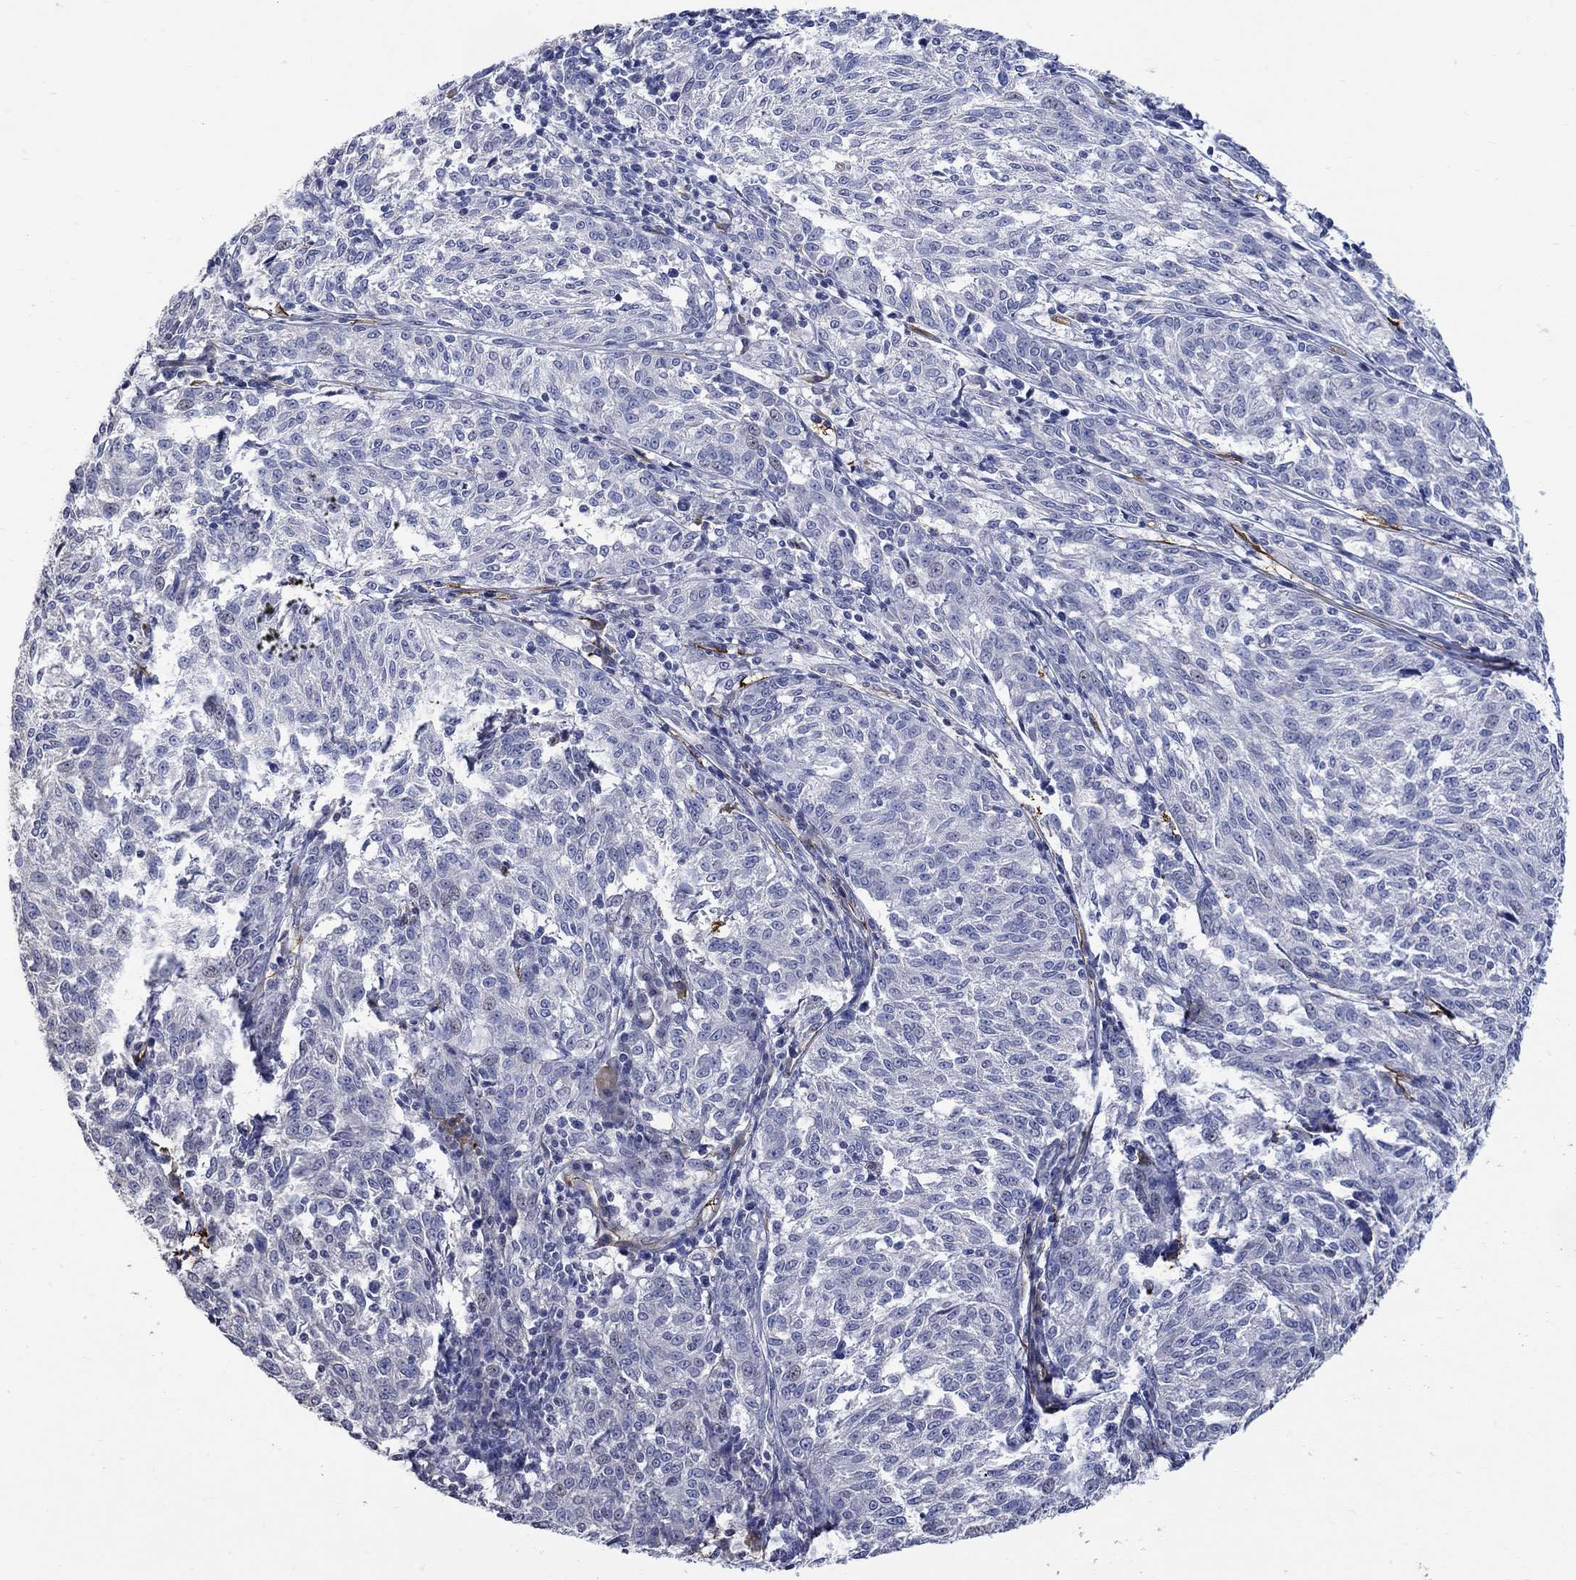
{"staining": {"intensity": "negative", "quantity": "none", "location": "none"}, "tissue": "melanoma", "cell_type": "Tumor cells", "image_type": "cancer", "snomed": [{"axis": "morphology", "description": "Malignant melanoma, NOS"}, {"axis": "topography", "description": "Skin"}], "caption": "DAB (3,3'-diaminobenzidine) immunohistochemical staining of melanoma reveals no significant positivity in tumor cells. The staining is performed using DAB (3,3'-diaminobenzidine) brown chromogen with nuclei counter-stained in using hematoxylin.", "gene": "TGM2", "patient": {"sex": "female", "age": 72}}